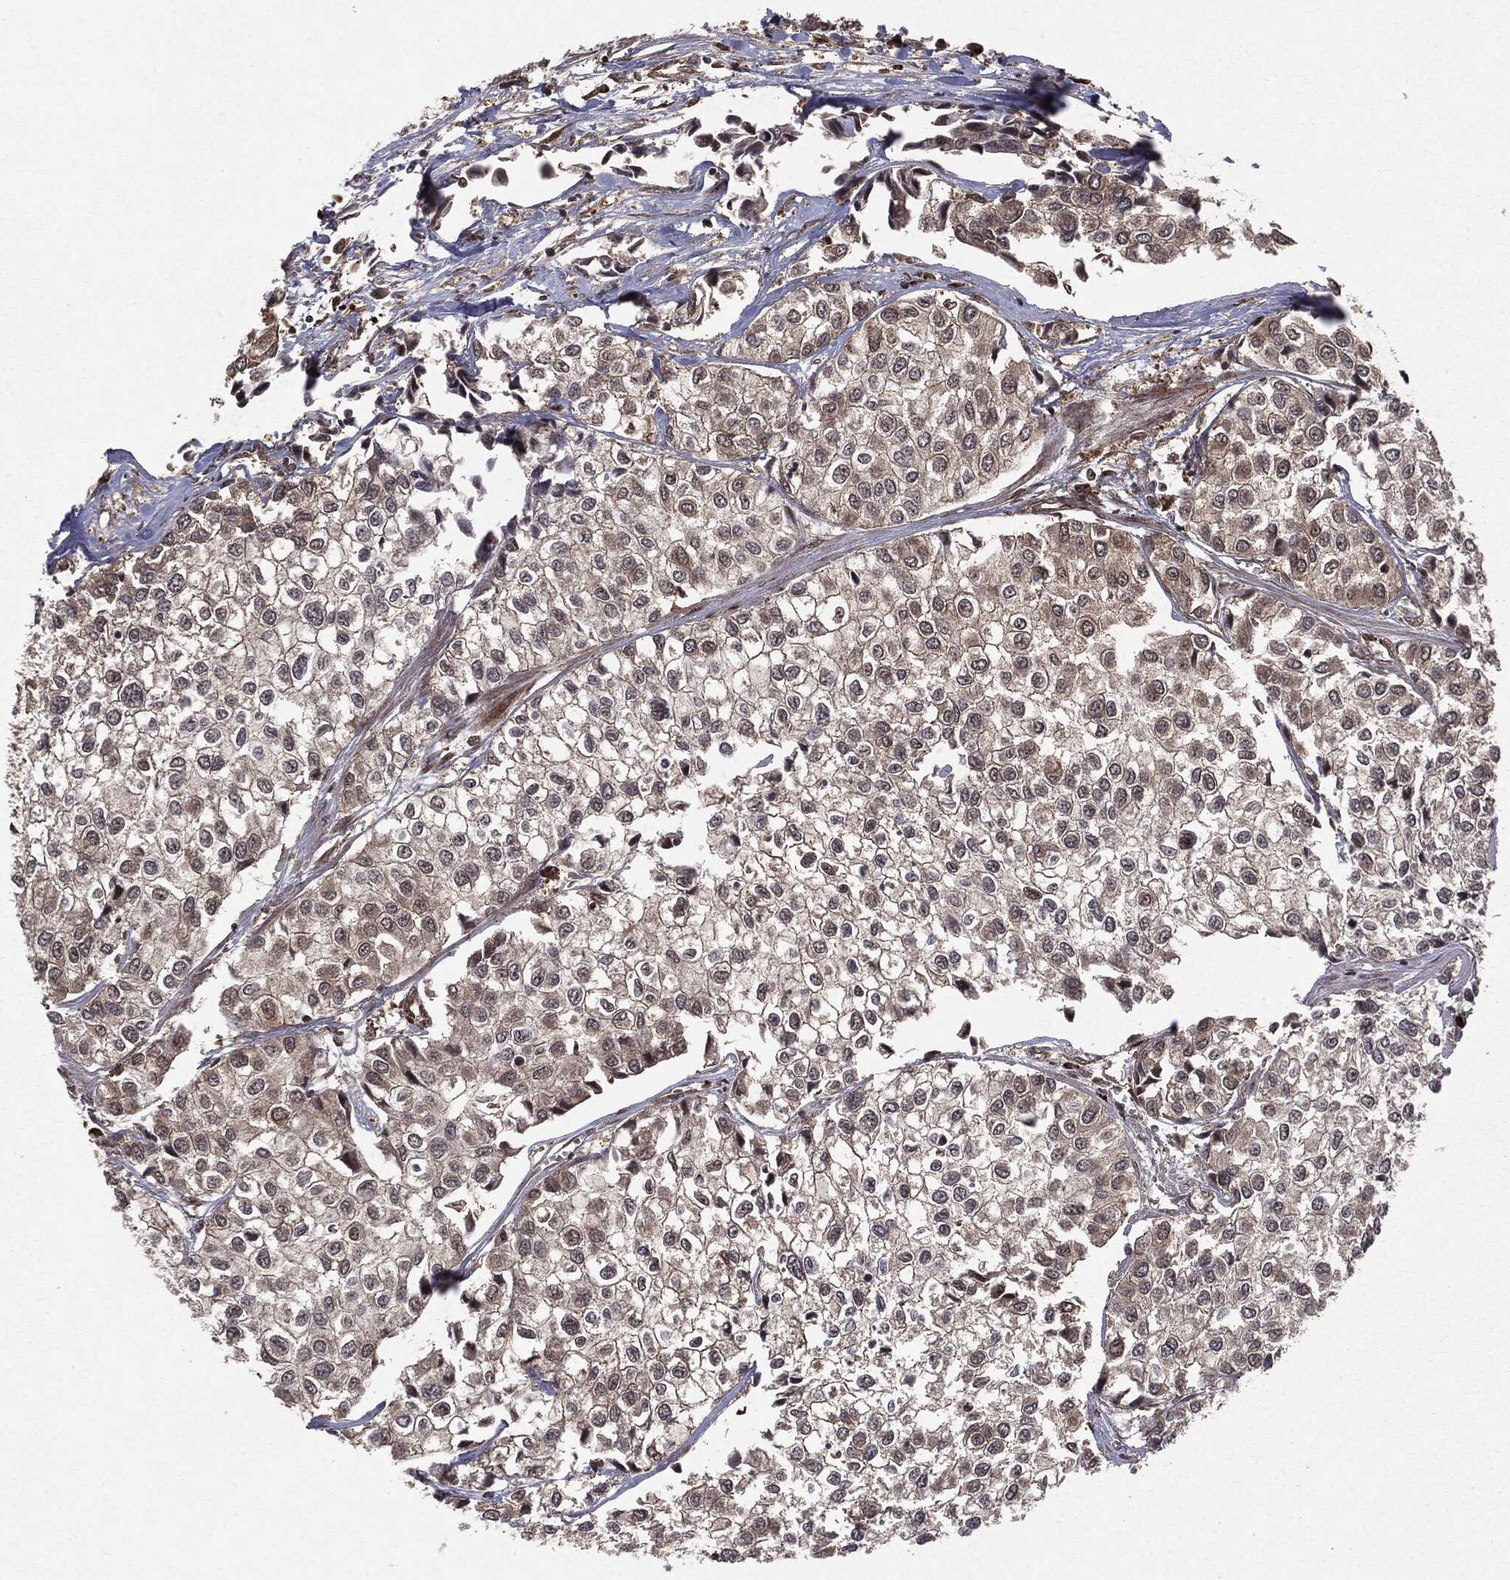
{"staining": {"intensity": "negative", "quantity": "none", "location": "none"}, "tissue": "urothelial cancer", "cell_type": "Tumor cells", "image_type": "cancer", "snomed": [{"axis": "morphology", "description": "Urothelial carcinoma, High grade"}, {"axis": "topography", "description": "Urinary bladder"}], "caption": "IHC histopathology image of high-grade urothelial carcinoma stained for a protein (brown), which exhibits no expression in tumor cells.", "gene": "OTUB1", "patient": {"sex": "male", "age": 73}}